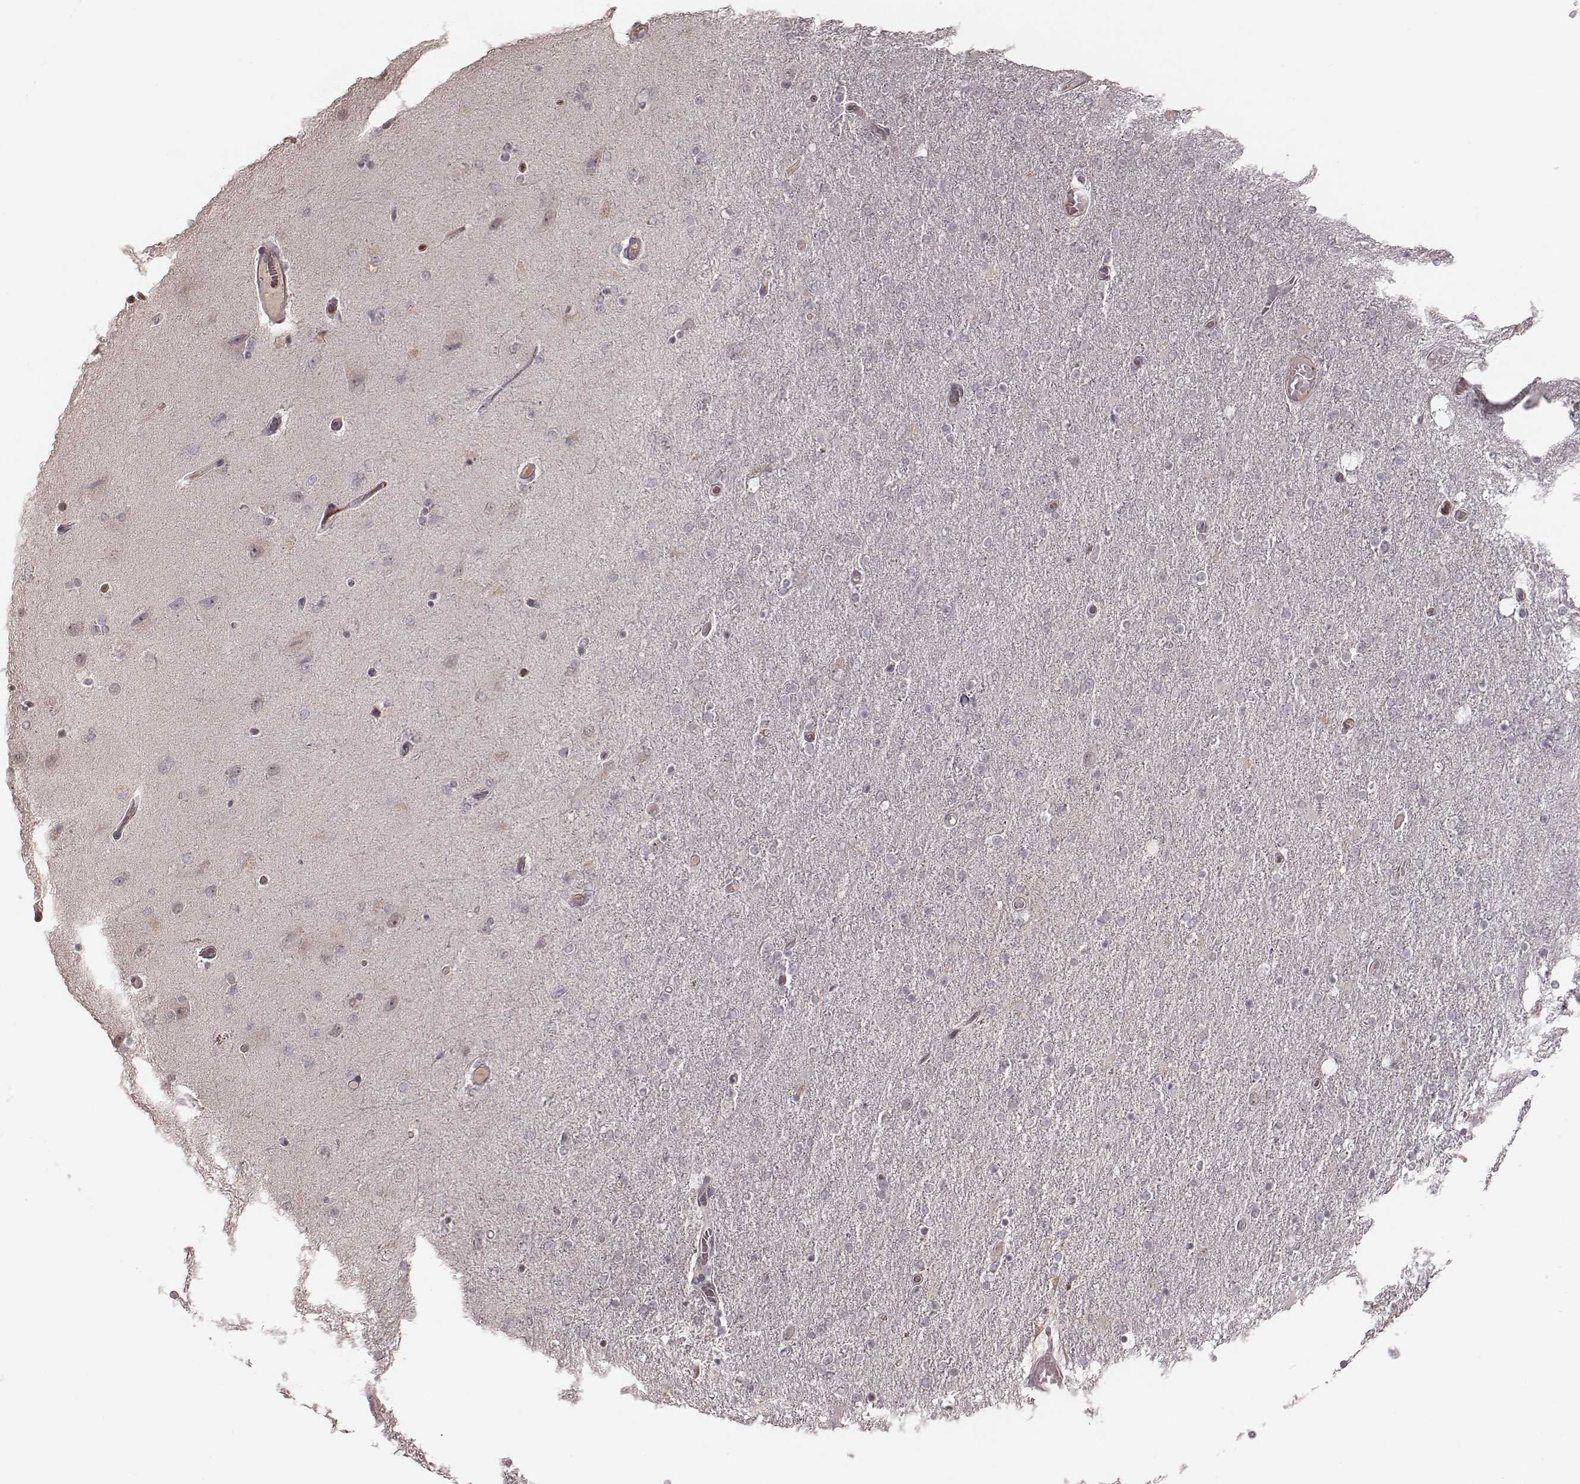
{"staining": {"intensity": "negative", "quantity": "none", "location": "none"}, "tissue": "glioma", "cell_type": "Tumor cells", "image_type": "cancer", "snomed": [{"axis": "morphology", "description": "Glioma, malignant, High grade"}, {"axis": "topography", "description": "Cerebral cortex"}], "caption": "The IHC histopathology image has no significant positivity in tumor cells of glioma tissue.", "gene": "IL5", "patient": {"sex": "male", "age": 70}}